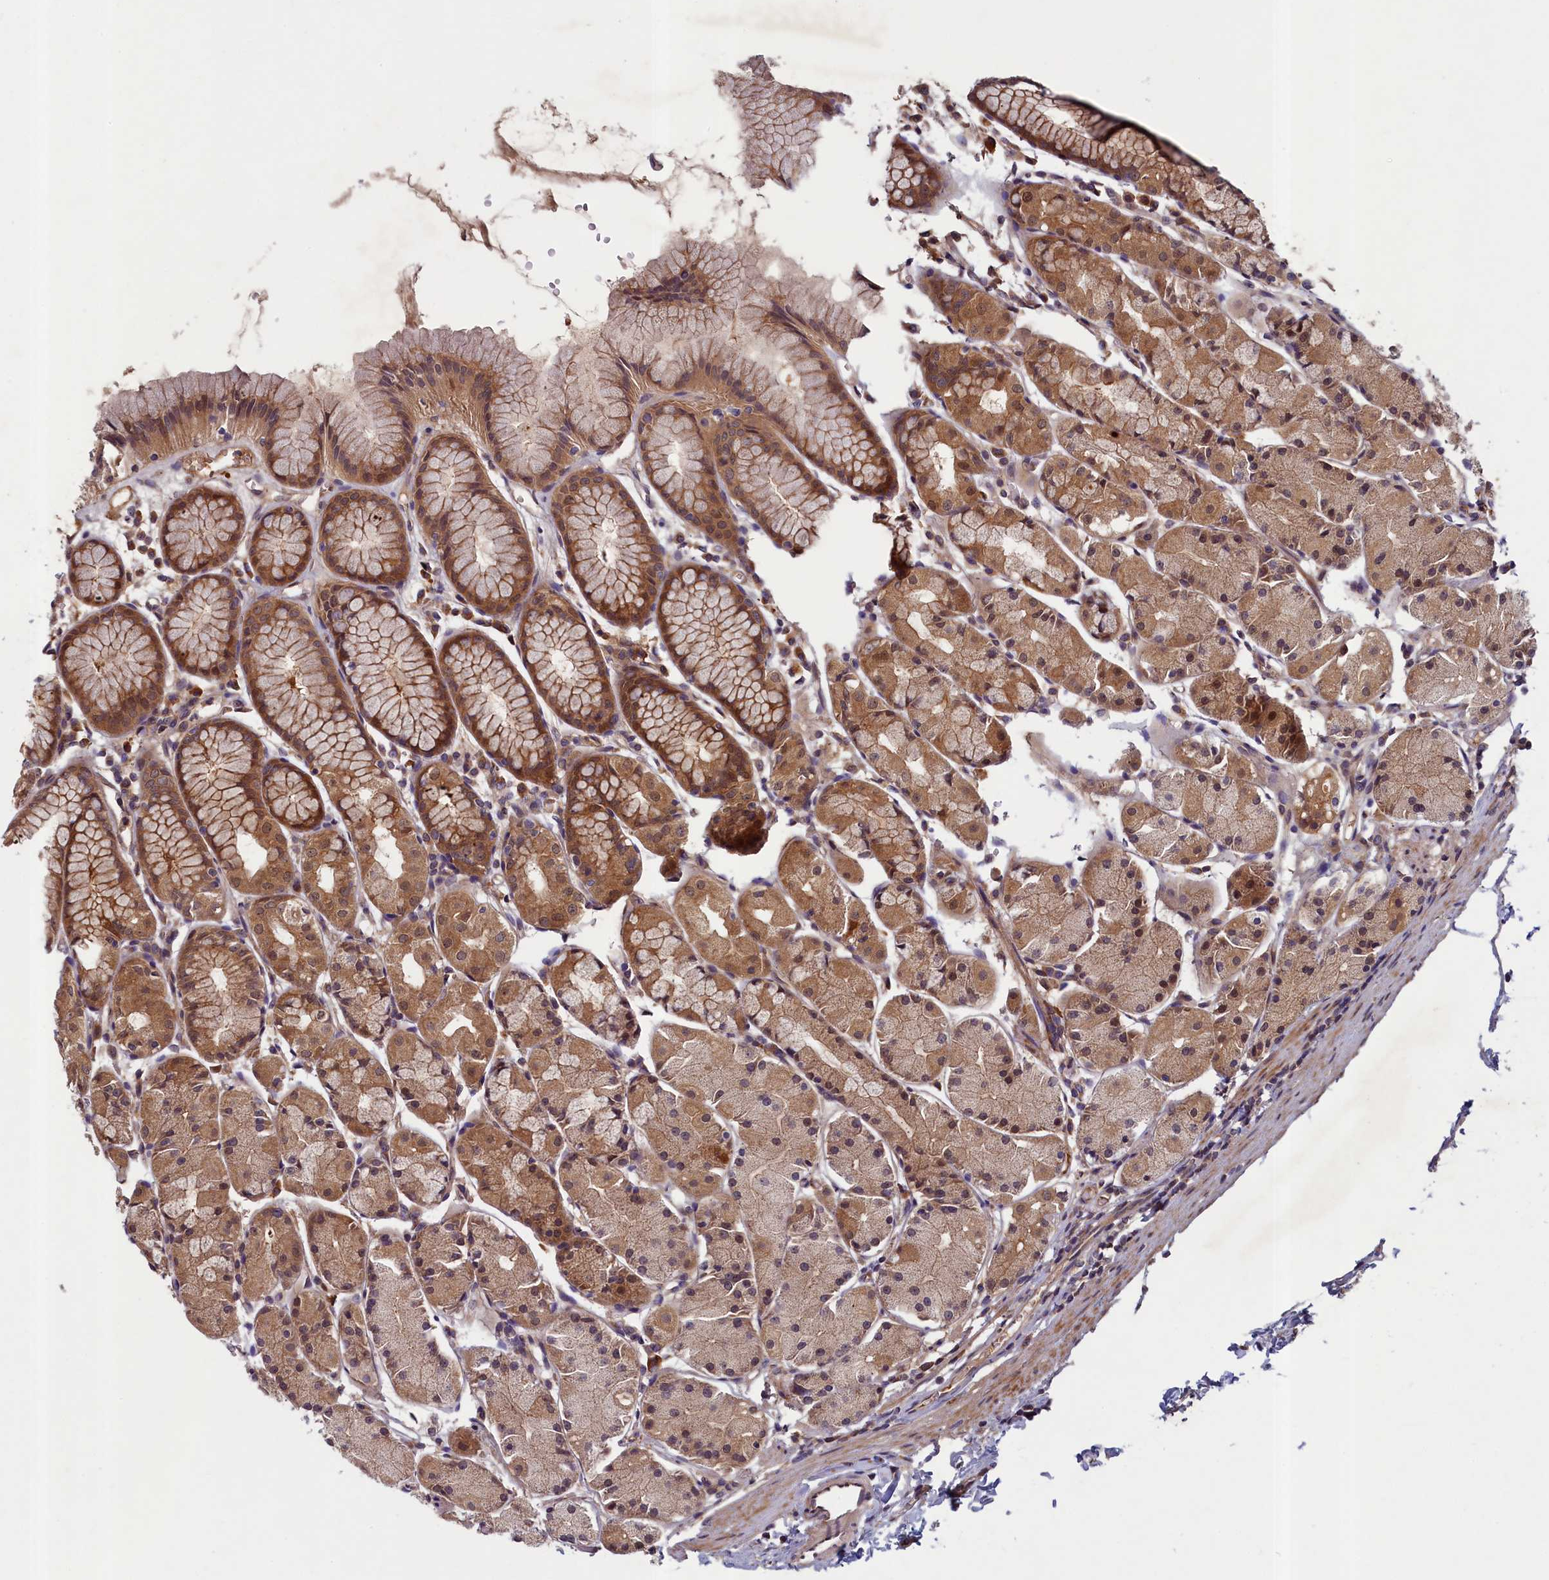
{"staining": {"intensity": "moderate", "quantity": ">75%", "location": "cytoplasmic/membranous"}, "tissue": "stomach", "cell_type": "Glandular cells", "image_type": "normal", "snomed": [{"axis": "morphology", "description": "Normal tissue, NOS"}, {"axis": "topography", "description": "Stomach, upper"}], "caption": "DAB (3,3'-diaminobenzidine) immunohistochemical staining of normal human stomach displays moderate cytoplasmic/membranous protein staining in approximately >75% of glandular cells. Ihc stains the protein of interest in brown and the nuclei are stained blue.", "gene": "NUBP1", "patient": {"sex": "male", "age": 47}}